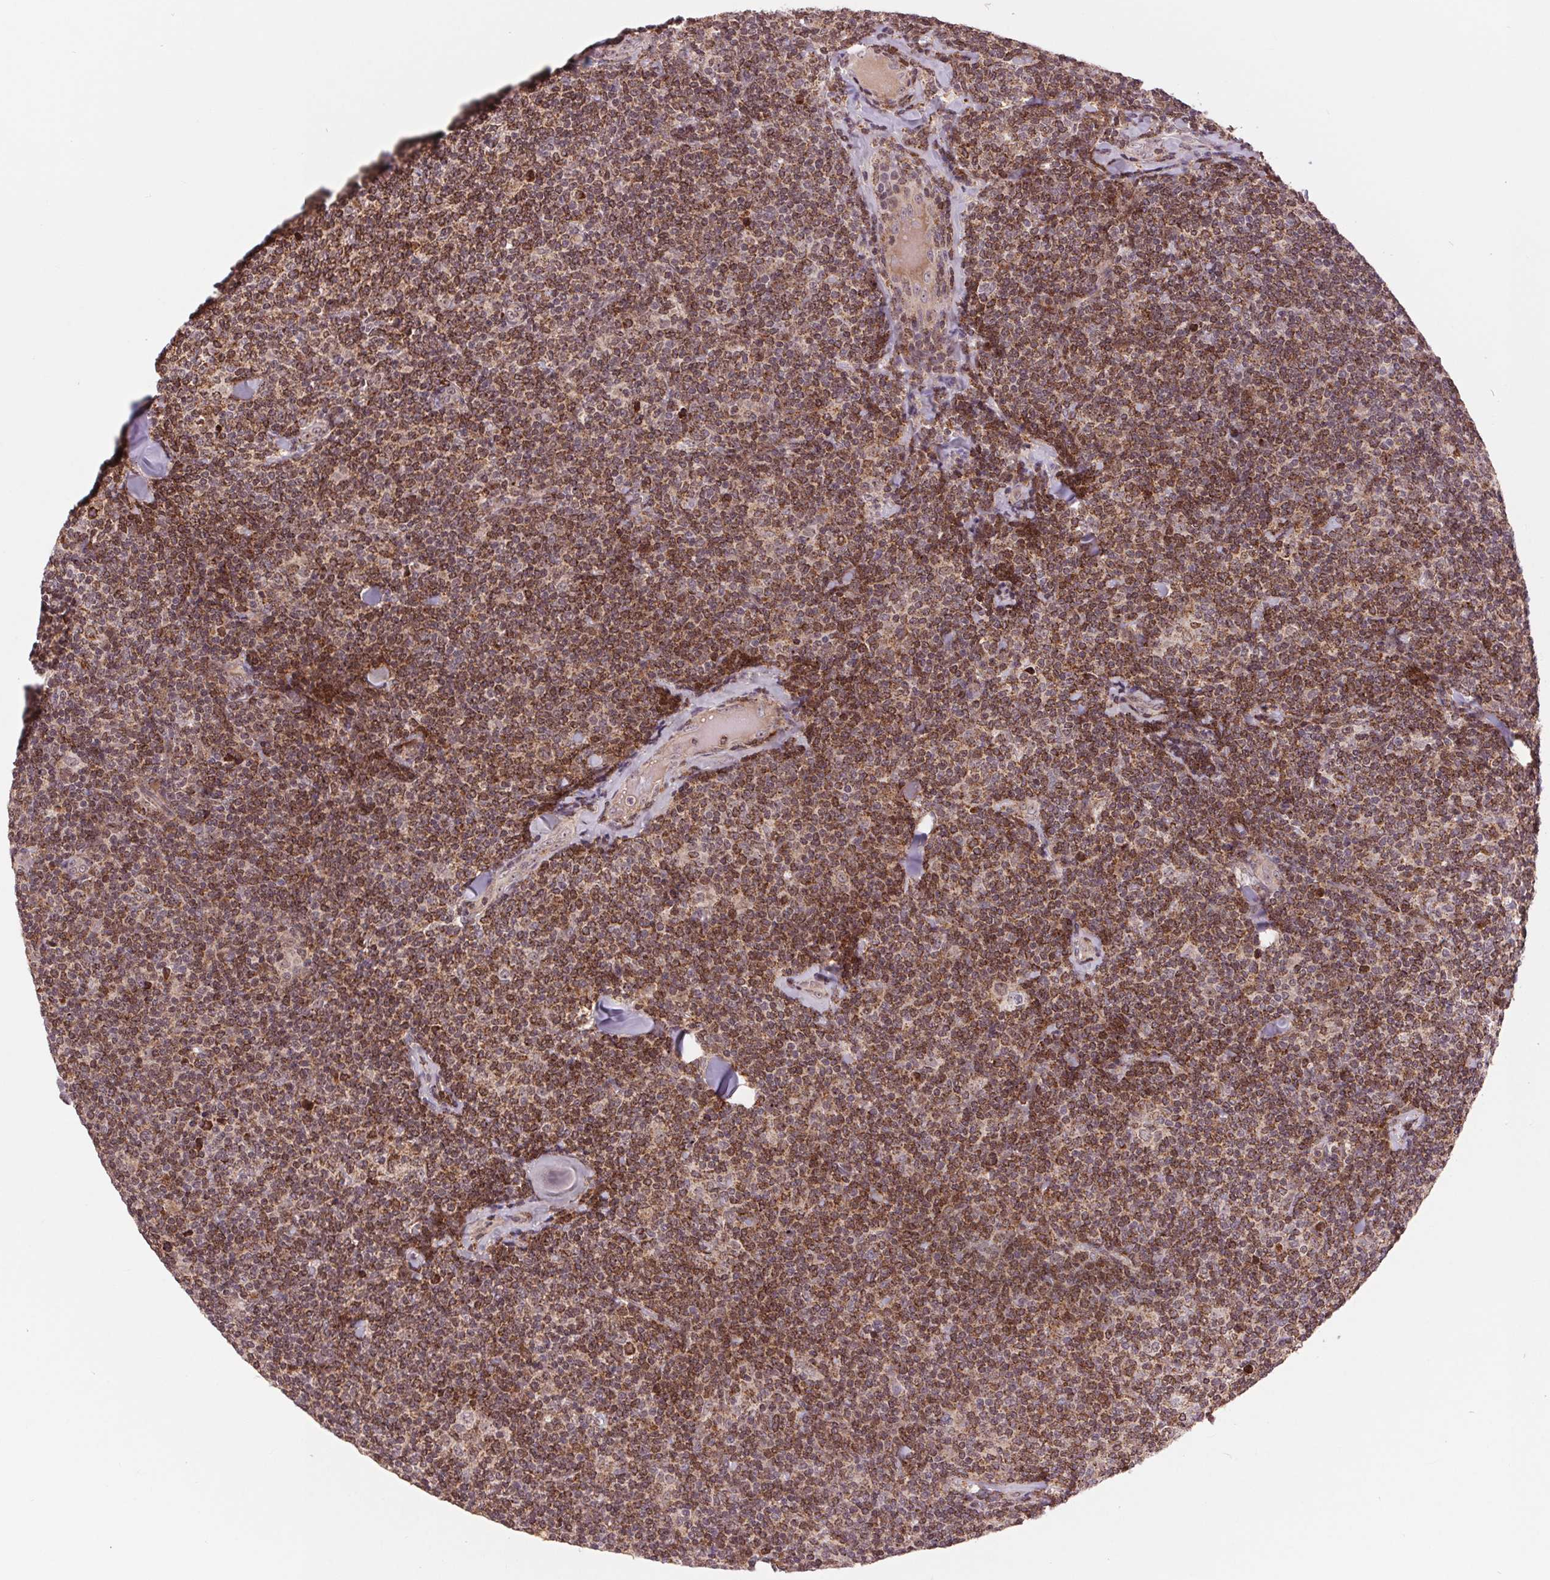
{"staining": {"intensity": "strong", "quantity": ">75%", "location": "cytoplasmic/membranous"}, "tissue": "lymphoma", "cell_type": "Tumor cells", "image_type": "cancer", "snomed": [{"axis": "morphology", "description": "Malignant lymphoma, non-Hodgkin's type, Low grade"}, {"axis": "topography", "description": "Lymph node"}], "caption": "Immunohistochemistry (IHC) histopathology image of malignant lymphoma, non-Hodgkin's type (low-grade) stained for a protein (brown), which shows high levels of strong cytoplasmic/membranous staining in about >75% of tumor cells.", "gene": "CHMP4B", "patient": {"sex": "female", "age": 56}}